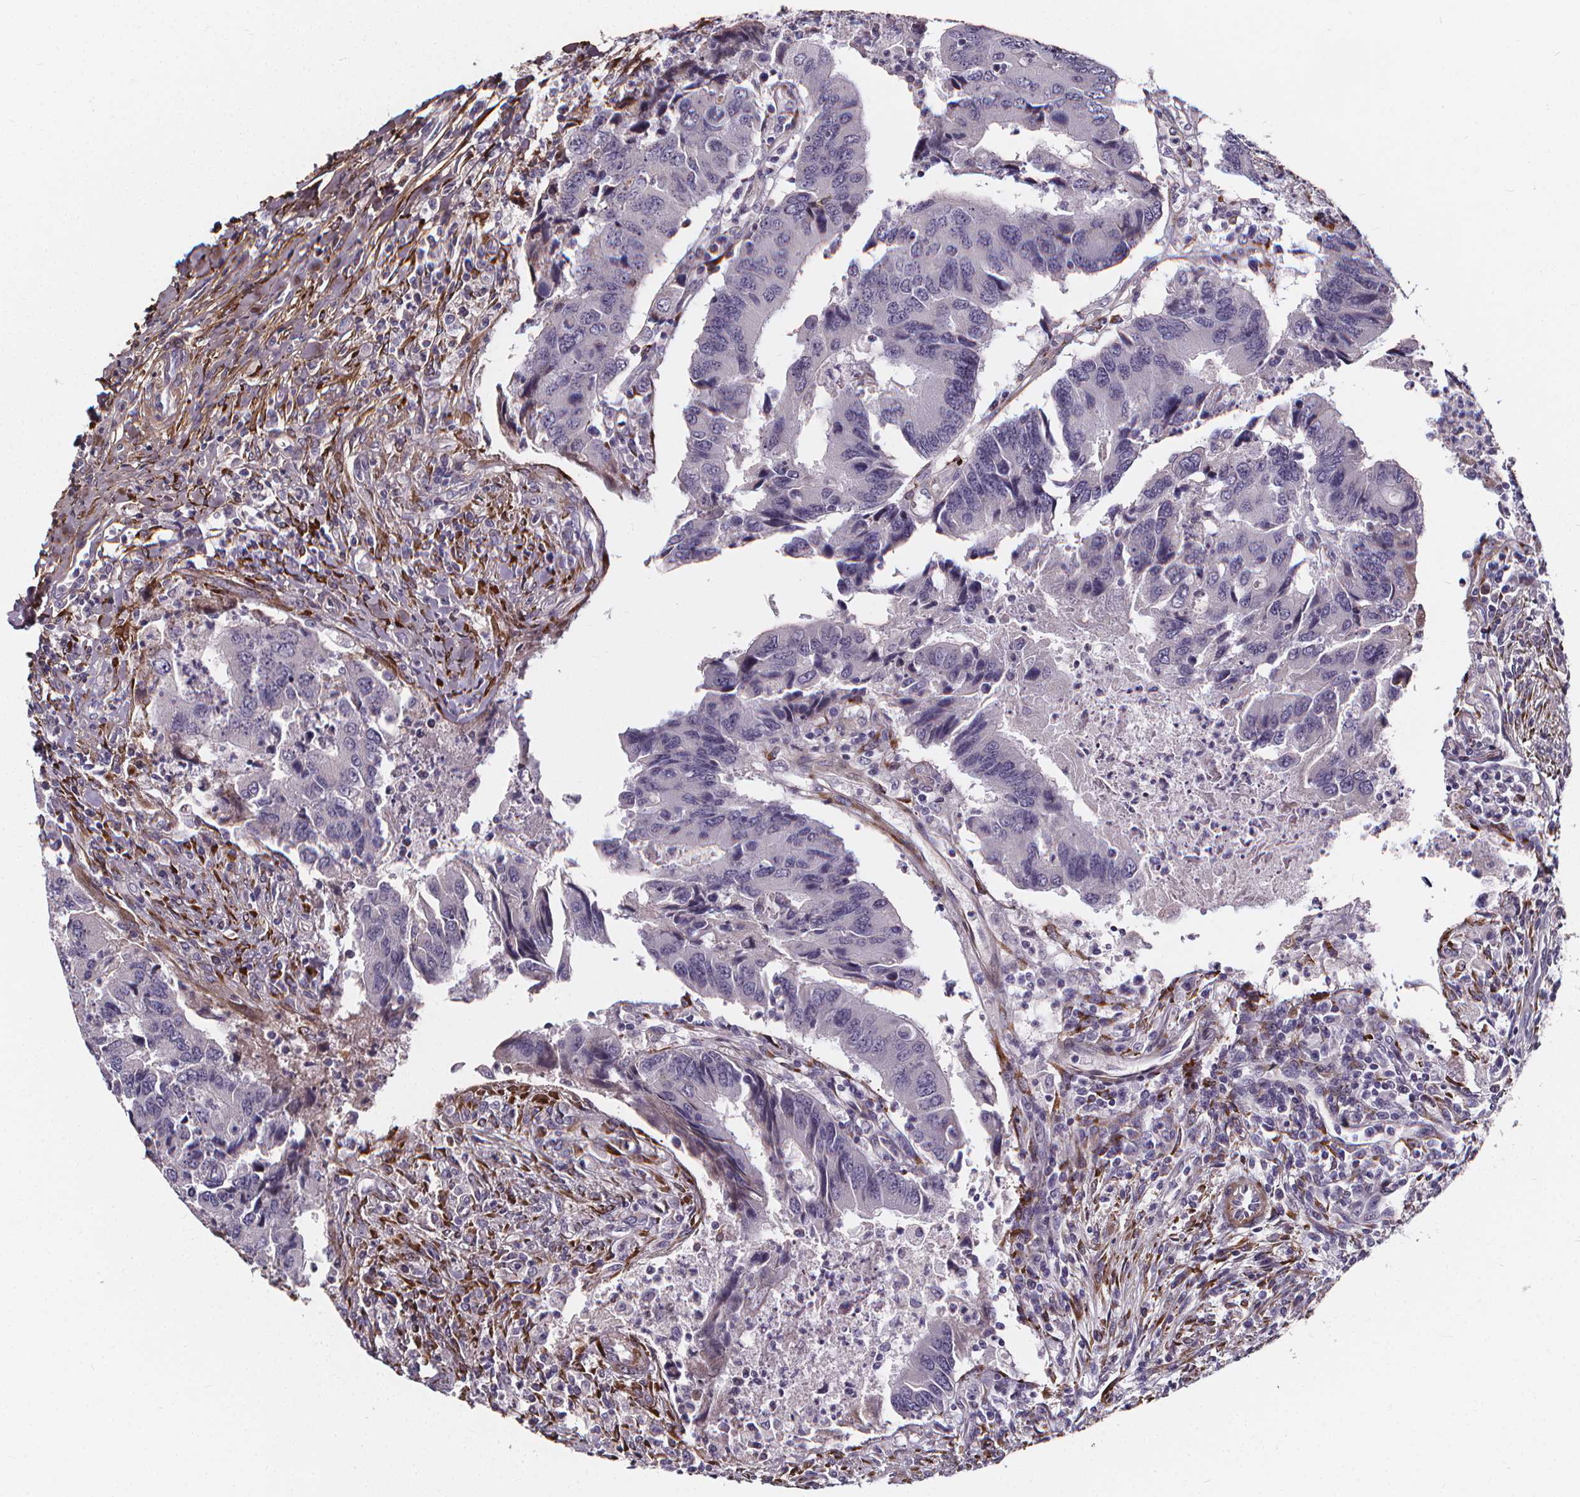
{"staining": {"intensity": "negative", "quantity": "none", "location": "none"}, "tissue": "colorectal cancer", "cell_type": "Tumor cells", "image_type": "cancer", "snomed": [{"axis": "morphology", "description": "Adenocarcinoma, NOS"}, {"axis": "topography", "description": "Colon"}], "caption": "Immunohistochemical staining of human colorectal adenocarcinoma shows no significant staining in tumor cells.", "gene": "AEBP1", "patient": {"sex": "female", "age": 67}}